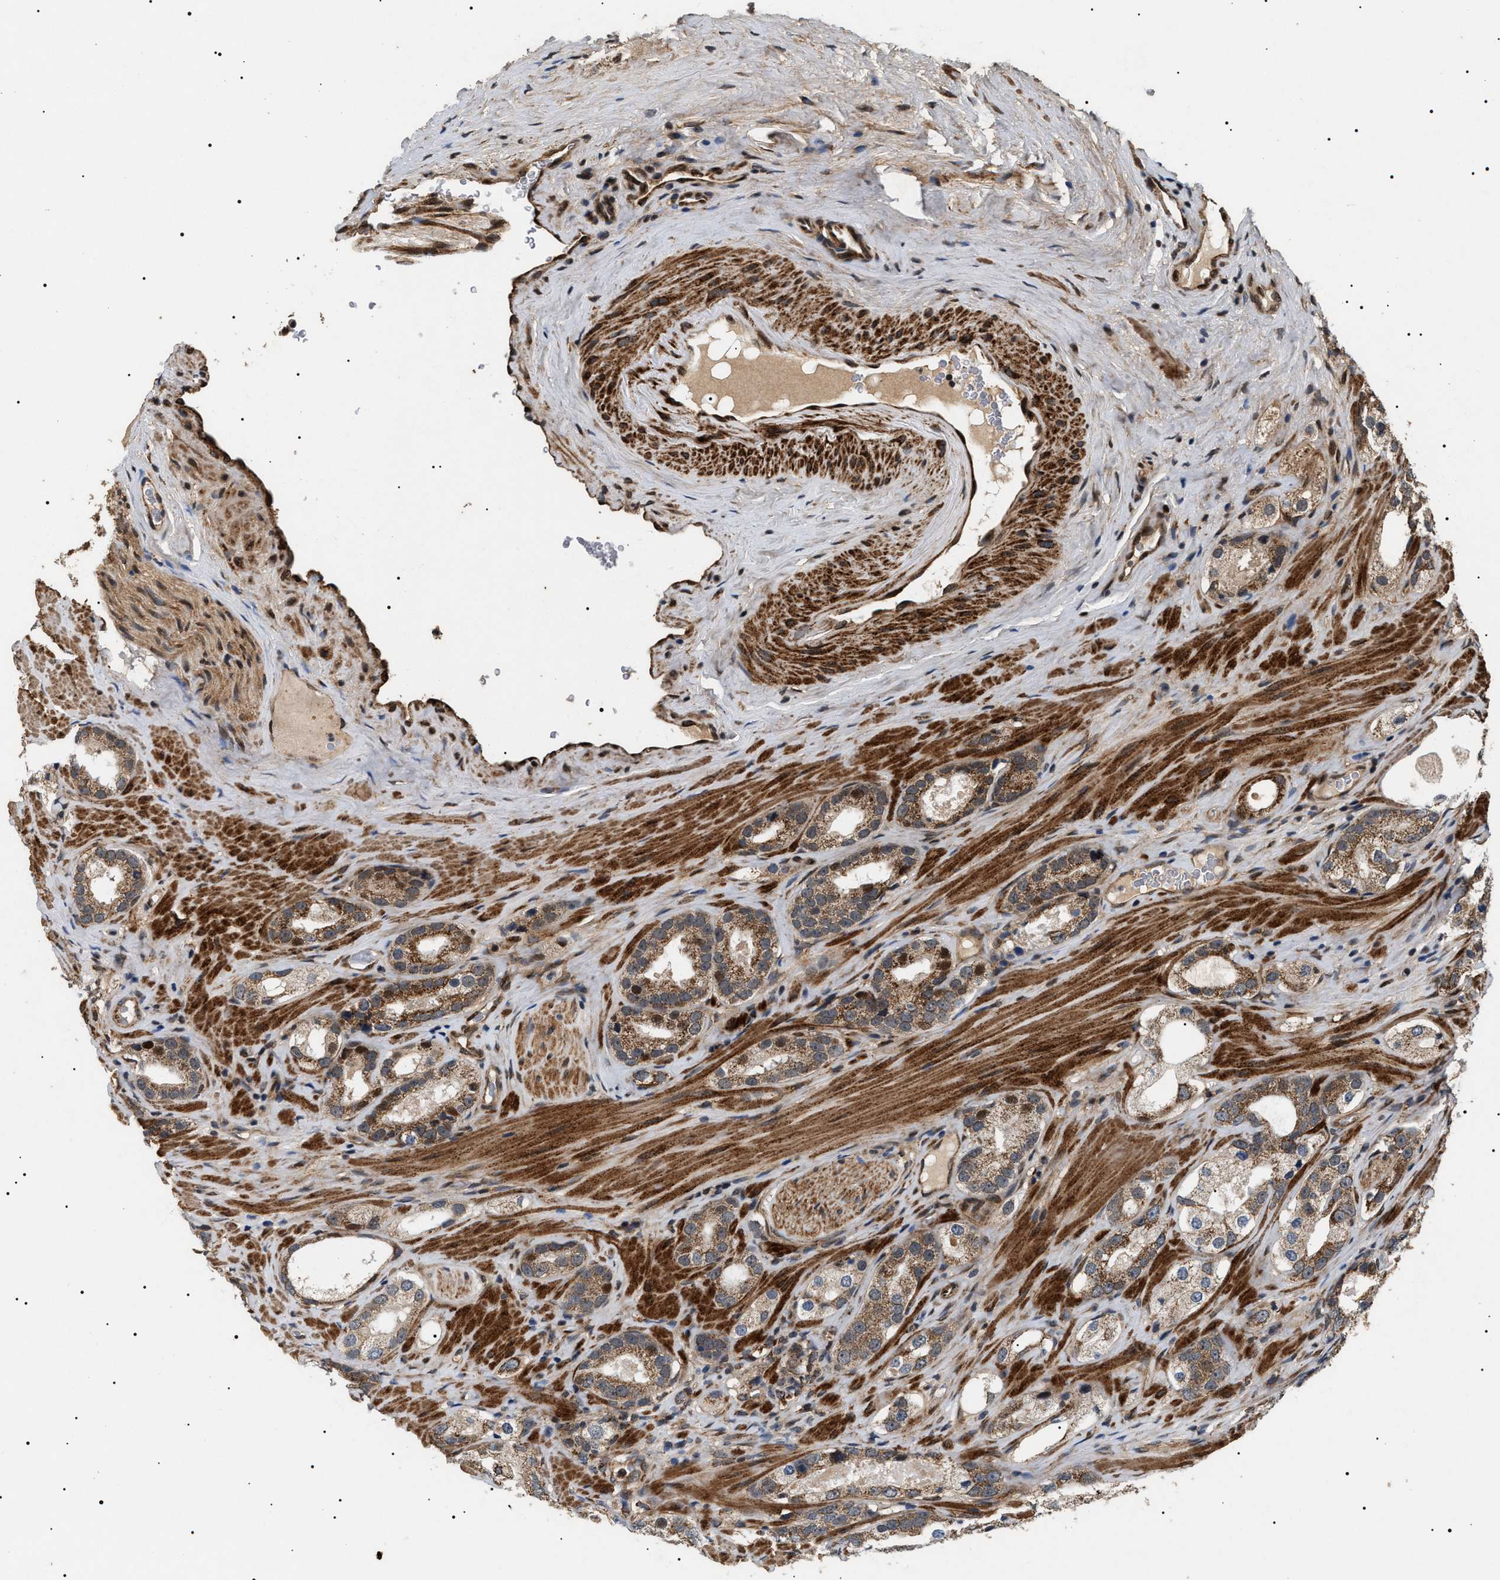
{"staining": {"intensity": "moderate", "quantity": "25%-75%", "location": "cytoplasmic/membranous"}, "tissue": "prostate cancer", "cell_type": "Tumor cells", "image_type": "cancer", "snomed": [{"axis": "morphology", "description": "Adenocarcinoma, High grade"}, {"axis": "topography", "description": "Prostate"}], "caption": "The histopathology image reveals staining of prostate cancer (adenocarcinoma (high-grade)), revealing moderate cytoplasmic/membranous protein expression (brown color) within tumor cells.", "gene": "ZBTB26", "patient": {"sex": "male", "age": 63}}